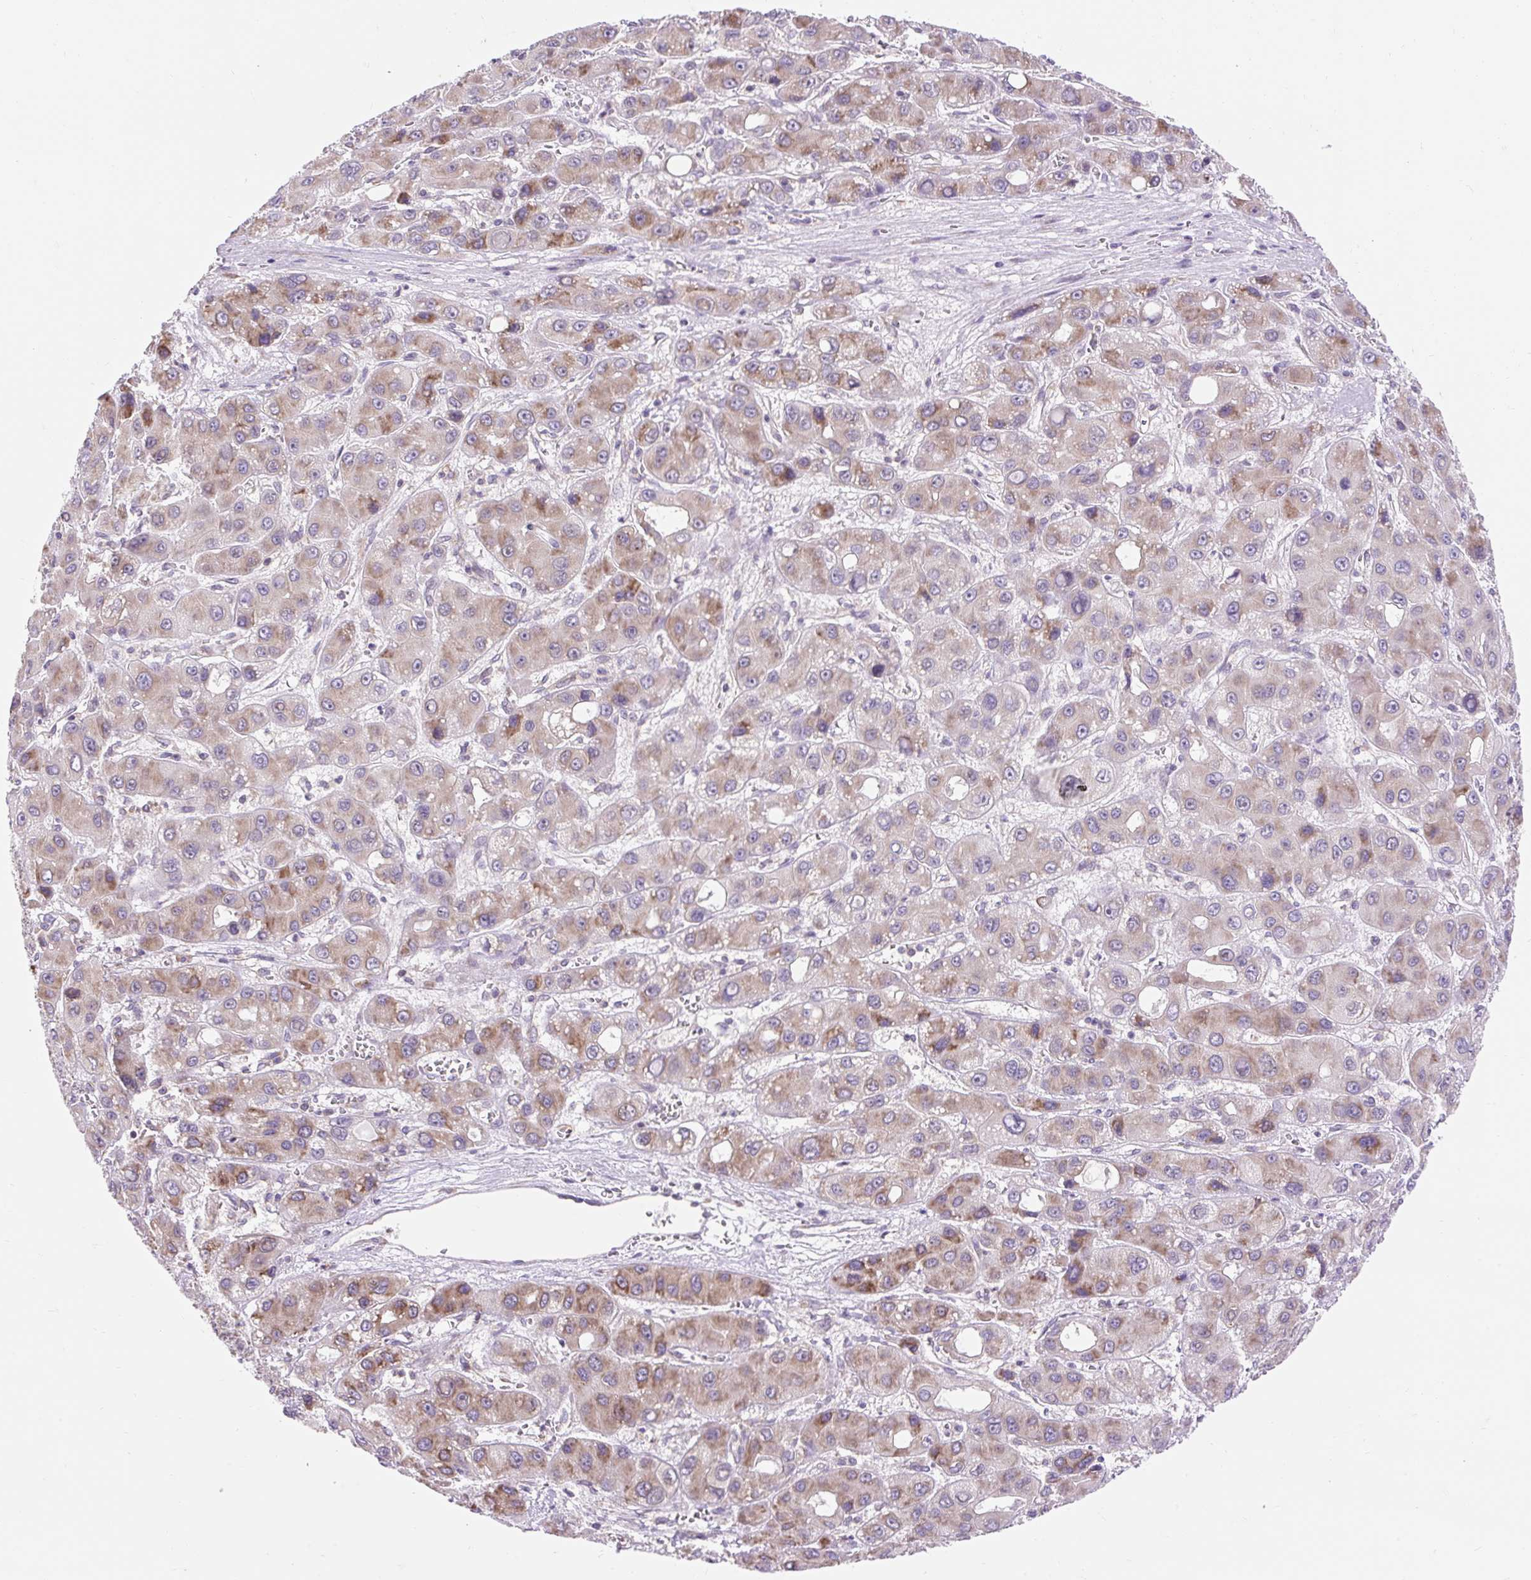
{"staining": {"intensity": "moderate", "quantity": "25%-75%", "location": "cytoplasmic/membranous"}, "tissue": "liver cancer", "cell_type": "Tumor cells", "image_type": "cancer", "snomed": [{"axis": "morphology", "description": "Carcinoma, Hepatocellular, NOS"}, {"axis": "topography", "description": "Liver"}], "caption": "This histopathology image exhibits liver cancer (hepatocellular carcinoma) stained with immunohistochemistry to label a protein in brown. The cytoplasmic/membranous of tumor cells show moderate positivity for the protein. Nuclei are counter-stained blue.", "gene": "GPR45", "patient": {"sex": "male", "age": 55}}